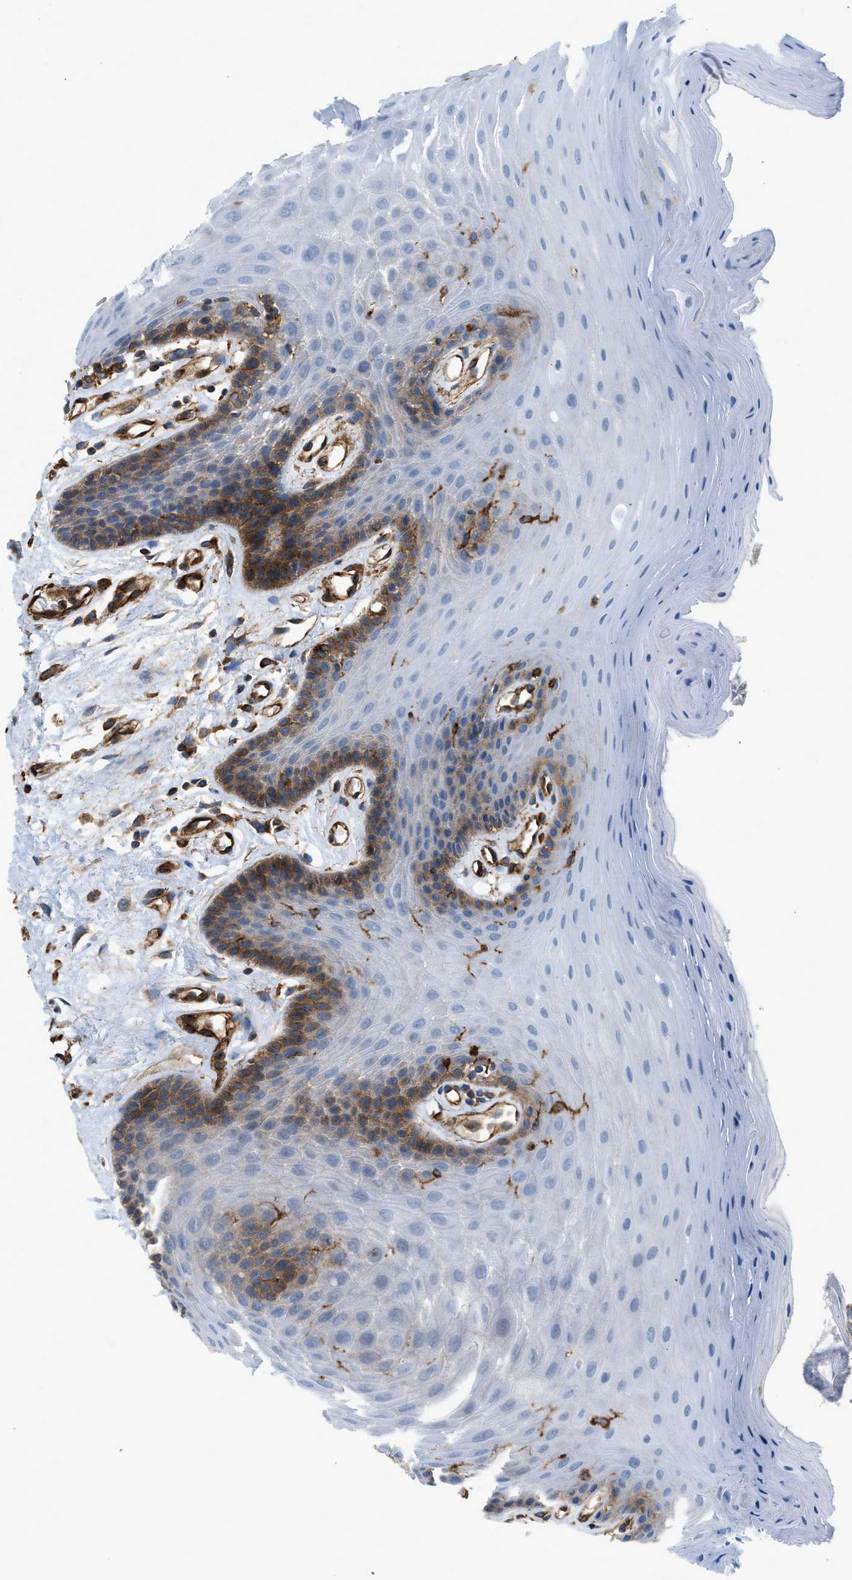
{"staining": {"intensity": "moderate", "quantity": "25%-75%", "location": "cytoplasmic/membranous"}, "tissue": "oral mucosa", "cell_type": "Squamous epithelial cells", "image_type": "normal", "snomed": [{"axis": "morphology", "description": "Normal tissue, NOS"}, {"axis": "morphology", "description": "Squamous cell carcinoma, NOS"}, {"axis": "topography", "description": "Skeletal muscle"}, {"axis": "topography", "description": "Adipose tissue"}, {"axis": "topography", "description": "Vascular tissue"}, {"axis": "topography", "description": "Oral tissue"}, {"axis": "topography", "description": "Peripheral nerve tissue"}, {"axis": "topography", "description": "Head-Neck"}], "caption": "This micrograph shows IHC staining of normal oral mucosa, with medium moderate cytoplasmic/membranous positivity in approximately 25%-75% of squamous epithelial cells.", "gene": "HIP1", "patient": {"sex": "male", "age": 71}}